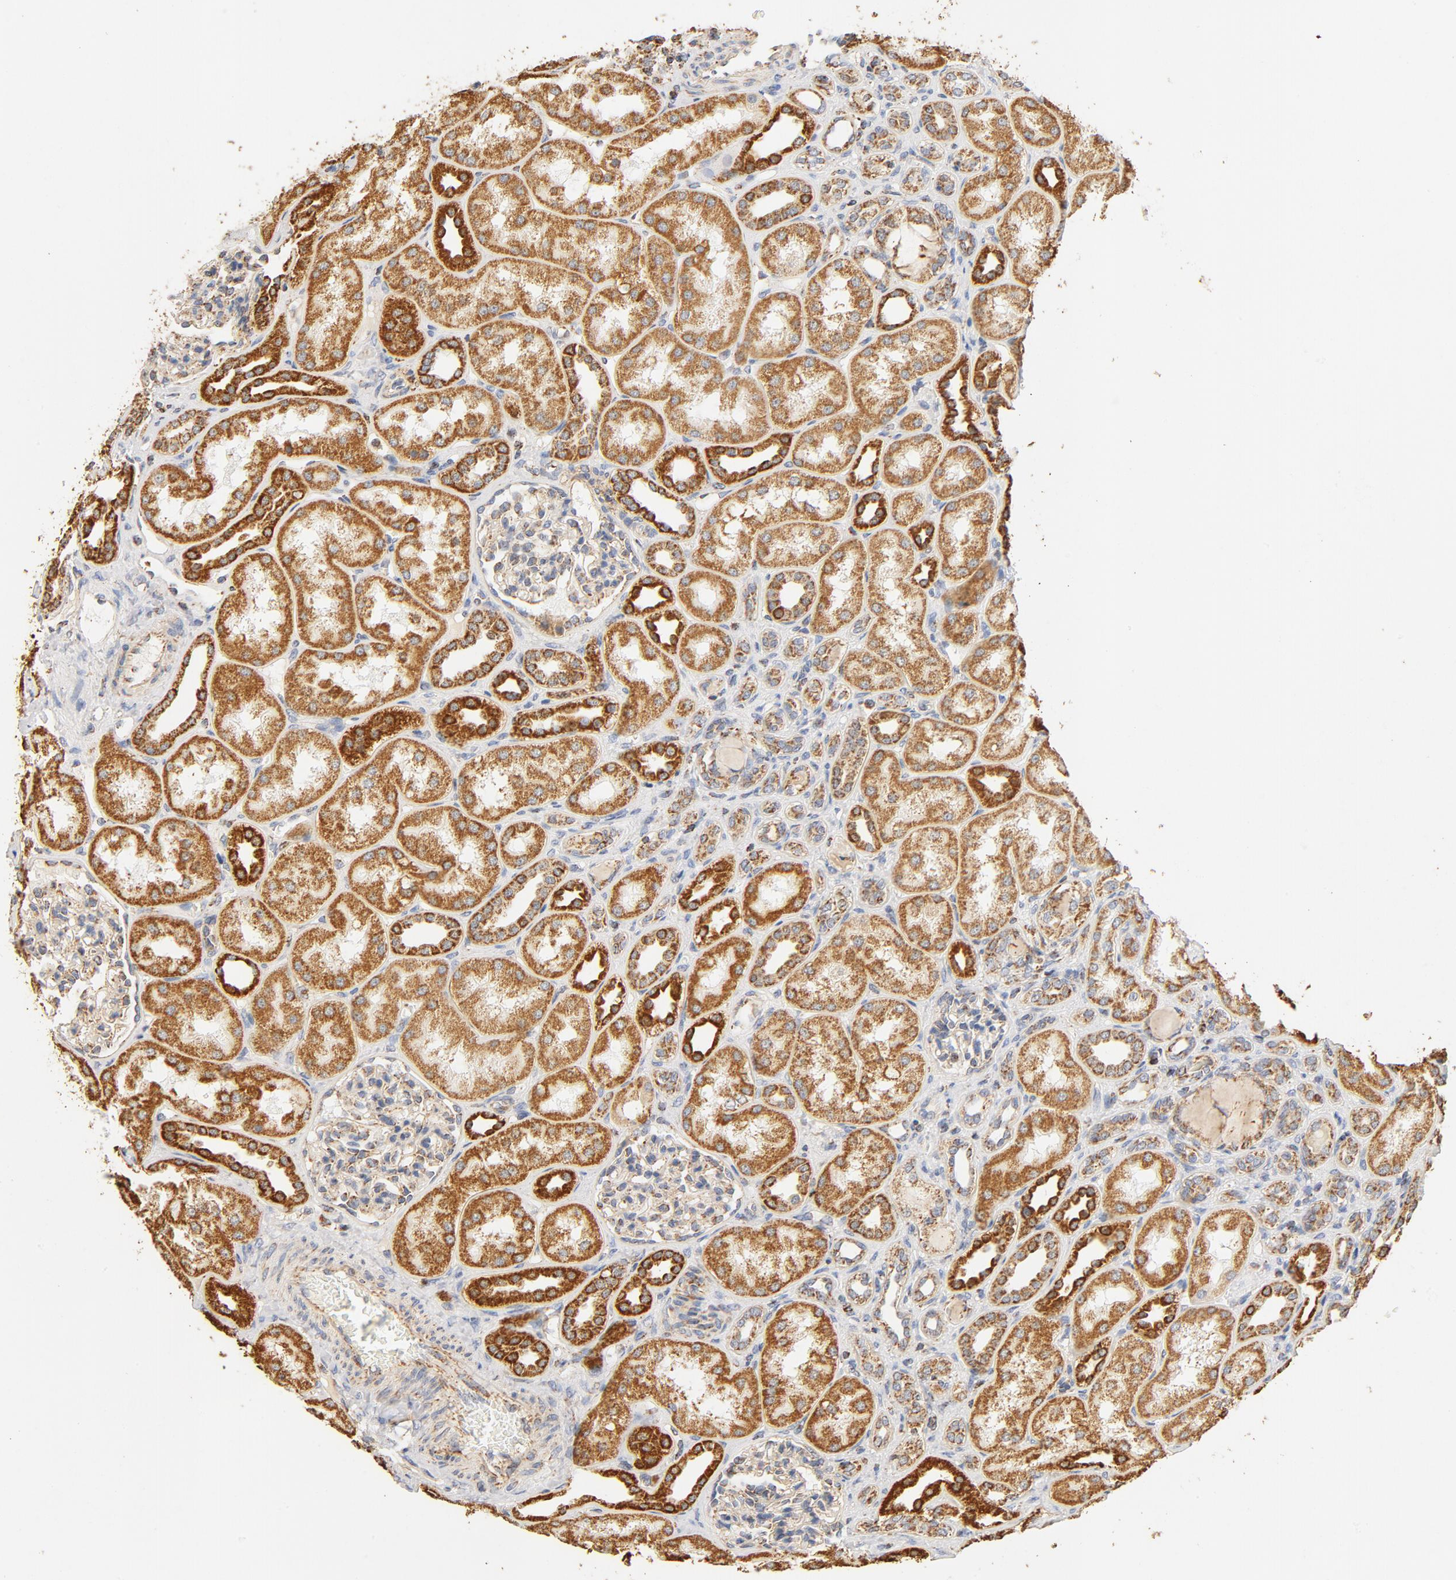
{"staining": {"intensity": "weak", "quantity": ">75%", "location": "cytoplasmic/membranous"}, "tissue": "kidney", "cell_type": "Cells in glomeruli", "image_type": "normal", "snomed": [{"axis": "morphology", "description": "Normal tissue, NOS"}, {"axis": "topography", "description": "Kidney"}], "caption": "Immunohistochemistry (IHC) staining of benign kidney, which exhibits low levels of weak cytoplasmic/membranous positivity in approximately >75% of cells in glomeruli indicating weak cytoplasmic/membranous protein staining. The staining was performed using DAB (3,3'-diaminobenzidine) (brown) for protein detection and nuclei were counterstained in hematoxylin (blue).", "gene": "COX4I1", "patient": {"sex": "male", "age": 7}}